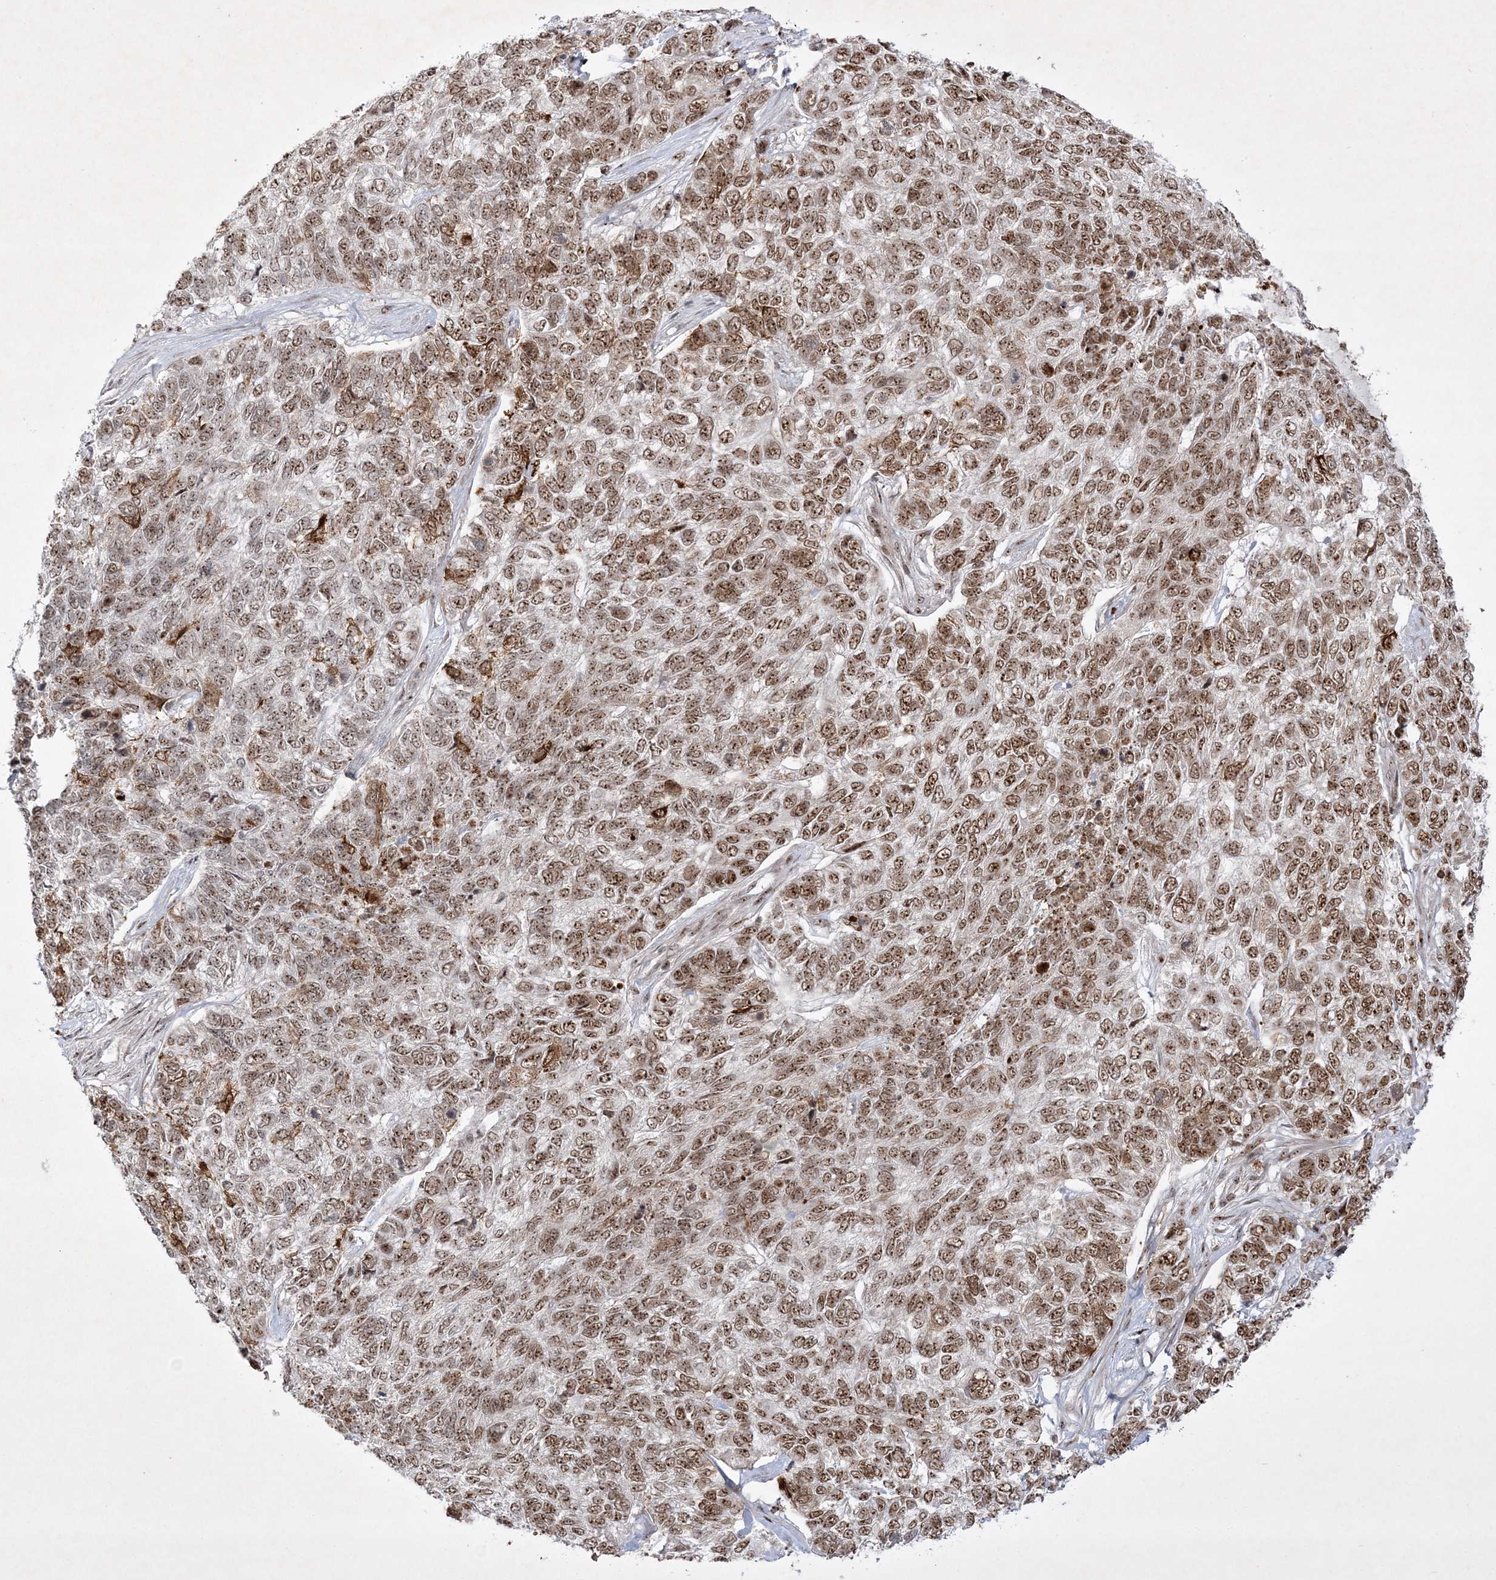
{"staining": {"intensity": "moderate", "quantity": ">75%", "location": "nuclear"}, "tissue": "skin cancer", "cell_type": "Tumor cells", "image_type": "cancer", "snomed": [{"axis": "morphology", "description": "Basal cell carcinoma"}, {"axis": "topography", "description": "Skin"}], "caption": "DAB (3,3'-diaminobenzidine) immunohistochemical staining of human skin cancer displays moderate nuclear protein expression in approximately >75% of tumor cells.", "gene": "NPM3", "patient": {"sex": "female", "age": 65}}